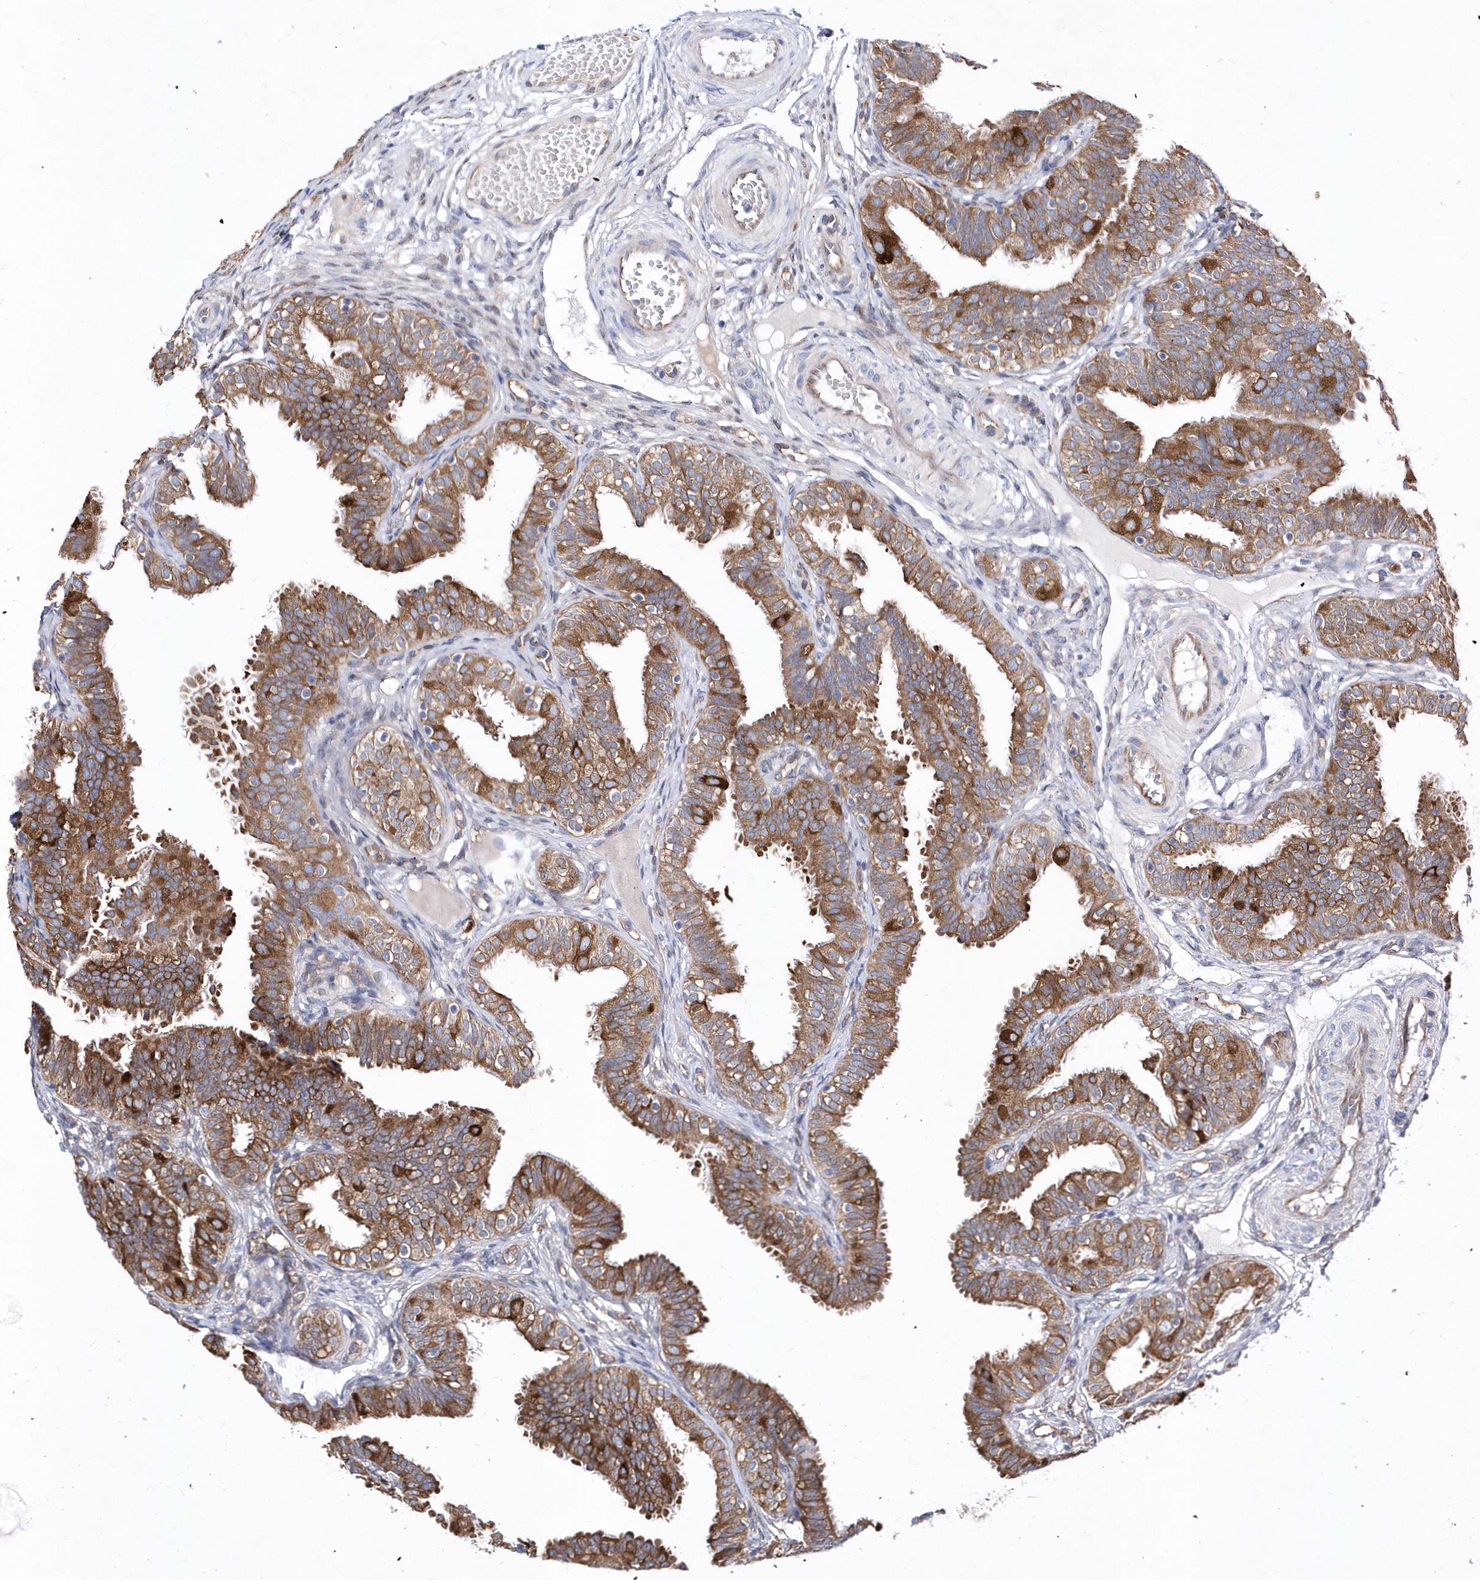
{"staining": {"intensity": "strong", "quantity": ">75%", "location": "cytoplasmic/membranous"}, "tissue": "fallopian tube", "cell_type": "Glandular cells", "image_type": "normal", "snomed": [{"axis": "morphology", "description": "Normal tissue, NOS"}, {"axis": "topography", "description": "Fallopian tube"}], "caption": "Fallopian tube stained with DAB immunohistochemistry (IHC) shows high levels of strong cytoplasmic/membranous staining in approximately >75% of glandular cells. (brown staining indicates protein expression, while blue staining denotes nuclei).", "gene": "JKAMP", "patient": {"sex": "female", "age": 35}}